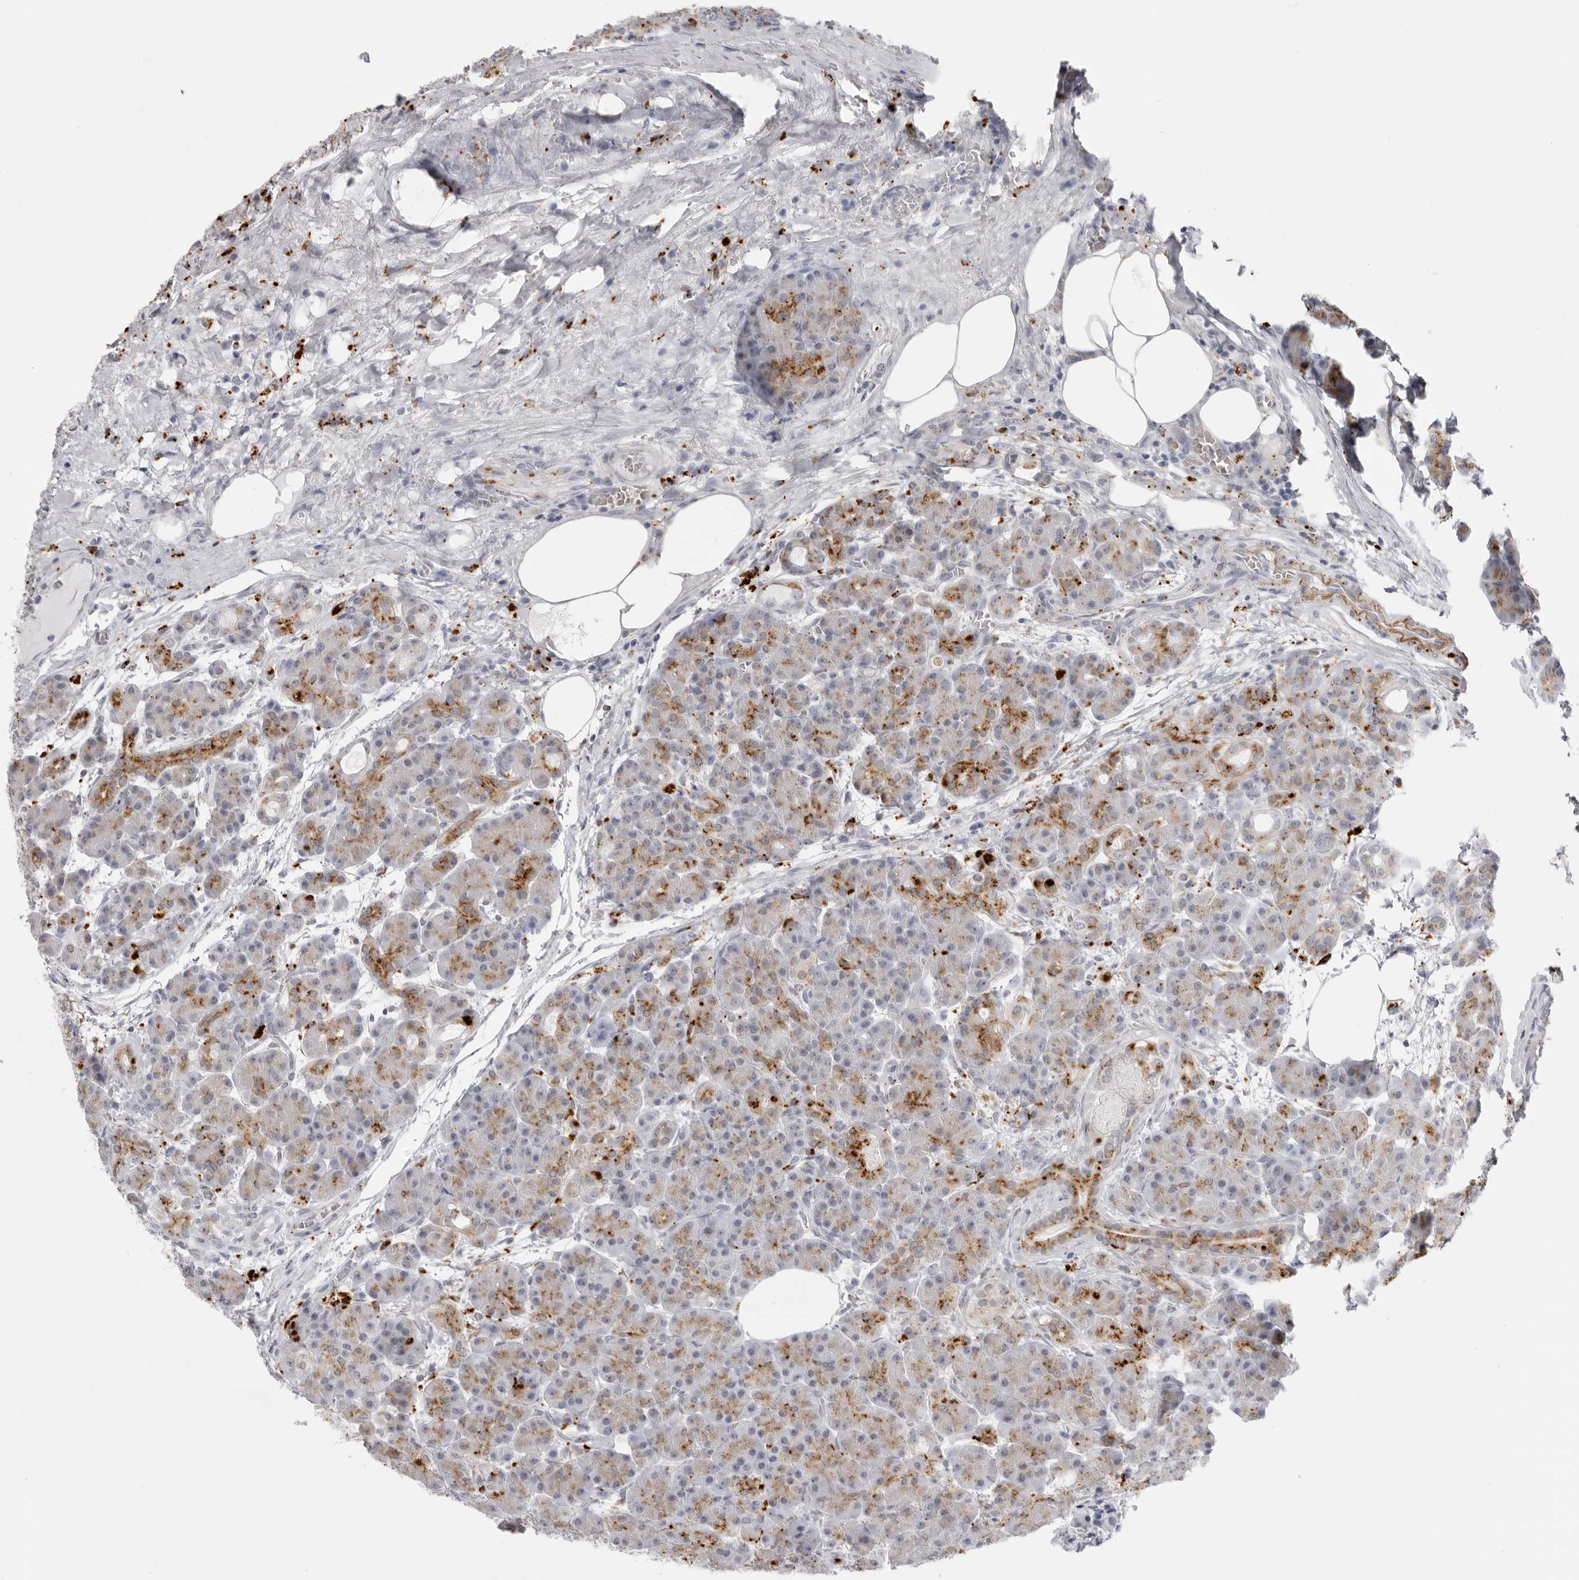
{"staining": {"intensity": "moderate", "quantity": "25%-75%", "location": "cytoplasmic/membranous"}, "tissue": "pancreas", "cell_type": "Exocrine glandular cells", "image_type": "normal", "snomed": [{"axis": "morphology", "description": "Normal tissue, NOS"}, {"axis": "topography", "description": "Pancreas"}], "caption": "Benign pancreas was stained to show a protein in brown. There is medium levels of moderate cytoplasmic/membranous expression in about 25%-75% of exocrine glandular cells. The protein is stained brown, and the nuclei are stained in blue (DAB (3,3'-diaminobenzidine) IHC with brightfield microscopy, high magnification).", "gene": "IL25", "patient": {"sex": "male", "age": 63}}